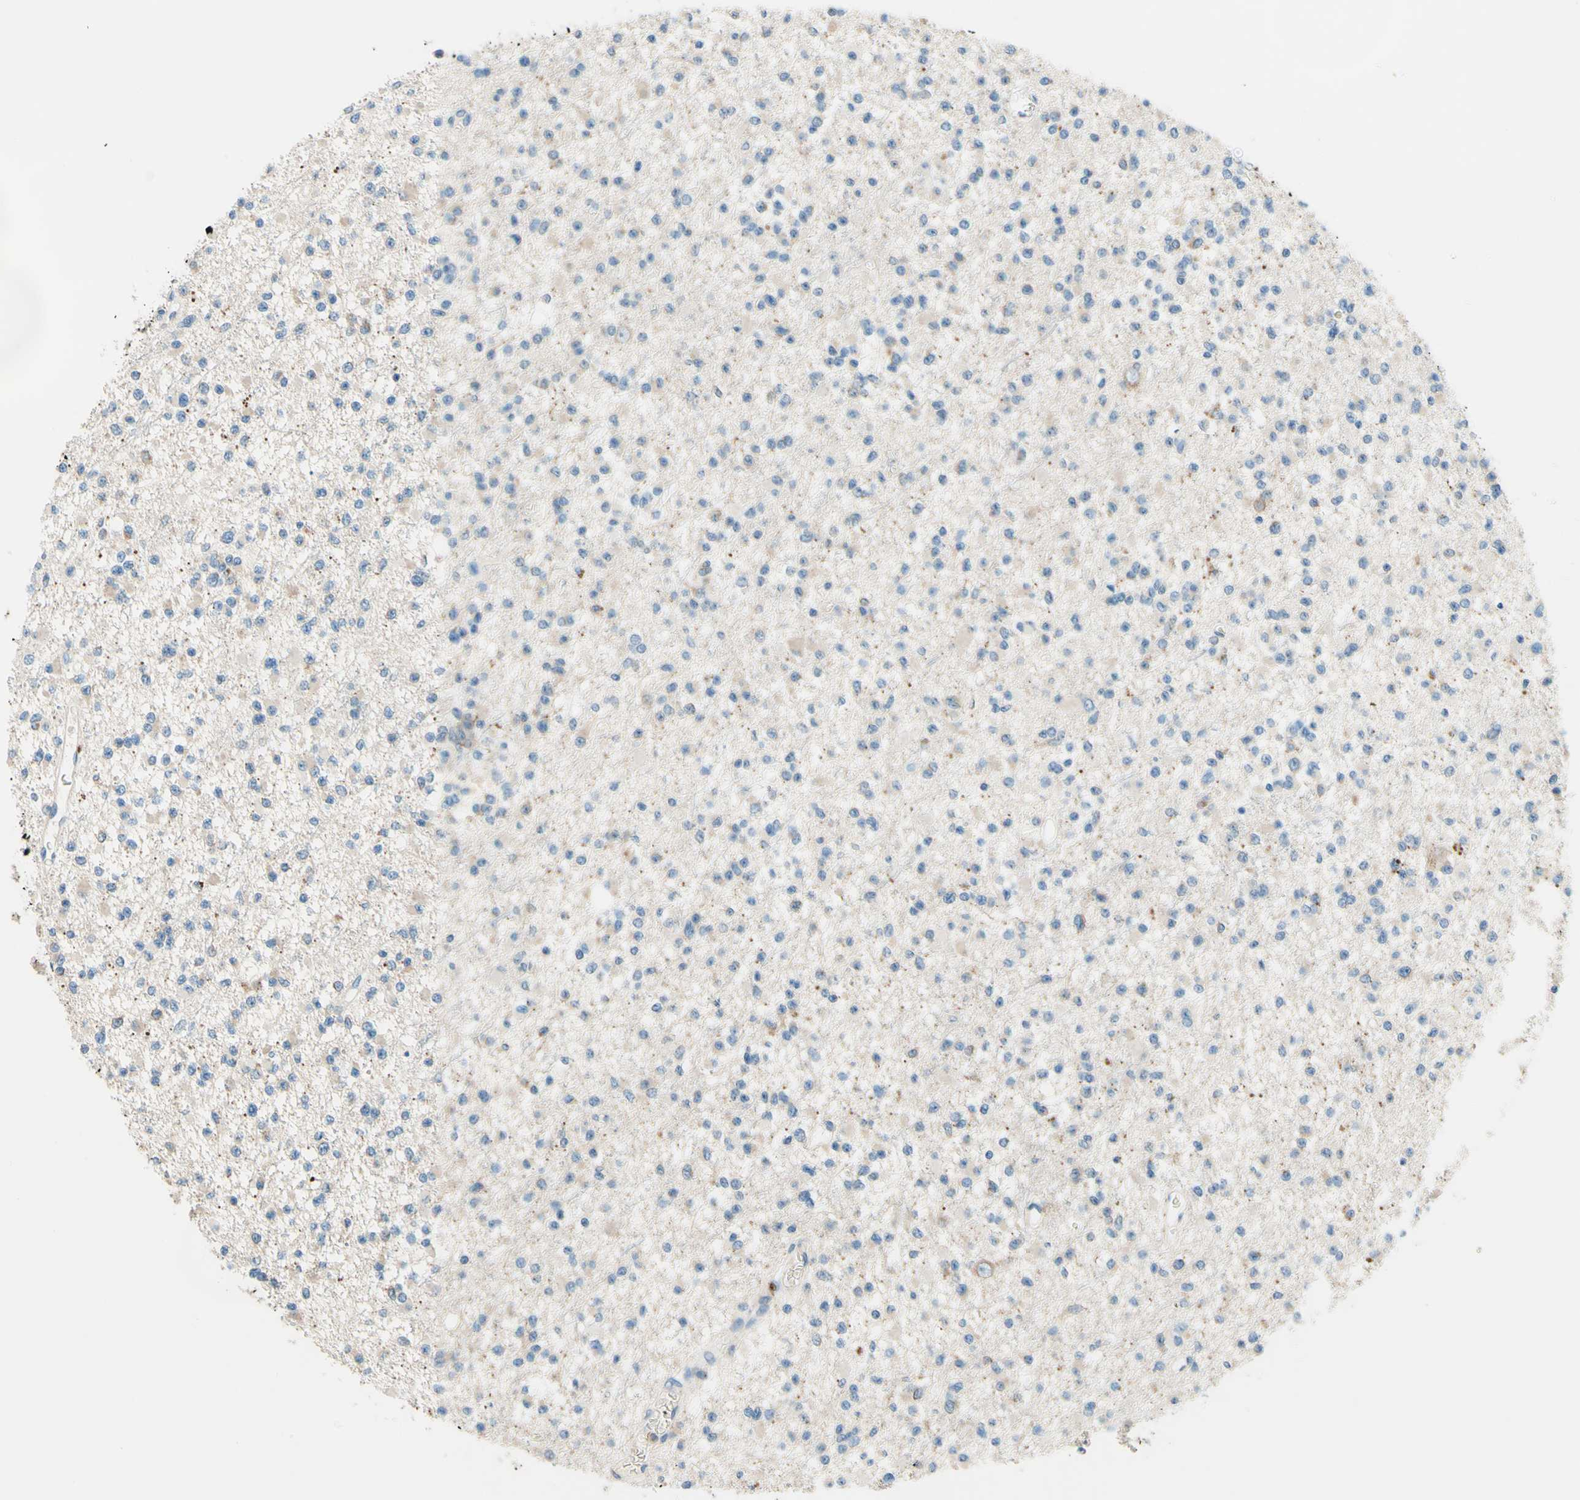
{"staining": {"intensity": "negative", "quantity": "none", "location": "none"}, "tissue": "glioma", "cell_type": "Tumor cells", "image_type": "cancer", "snomed": [{"axis": "morphology", "description": "Glioma, malignant, Low grade"}, {"axis": "topography", "description": "Brain"}], "caption": "Glioma was stained to show a protein in brown. There is no significant expression in tumor cells. (Immunohistochemistry, brightfield microscopy, high magnification).", "gene": "SIGLEC9", "patient": {"sex": "female", "age": 22}}